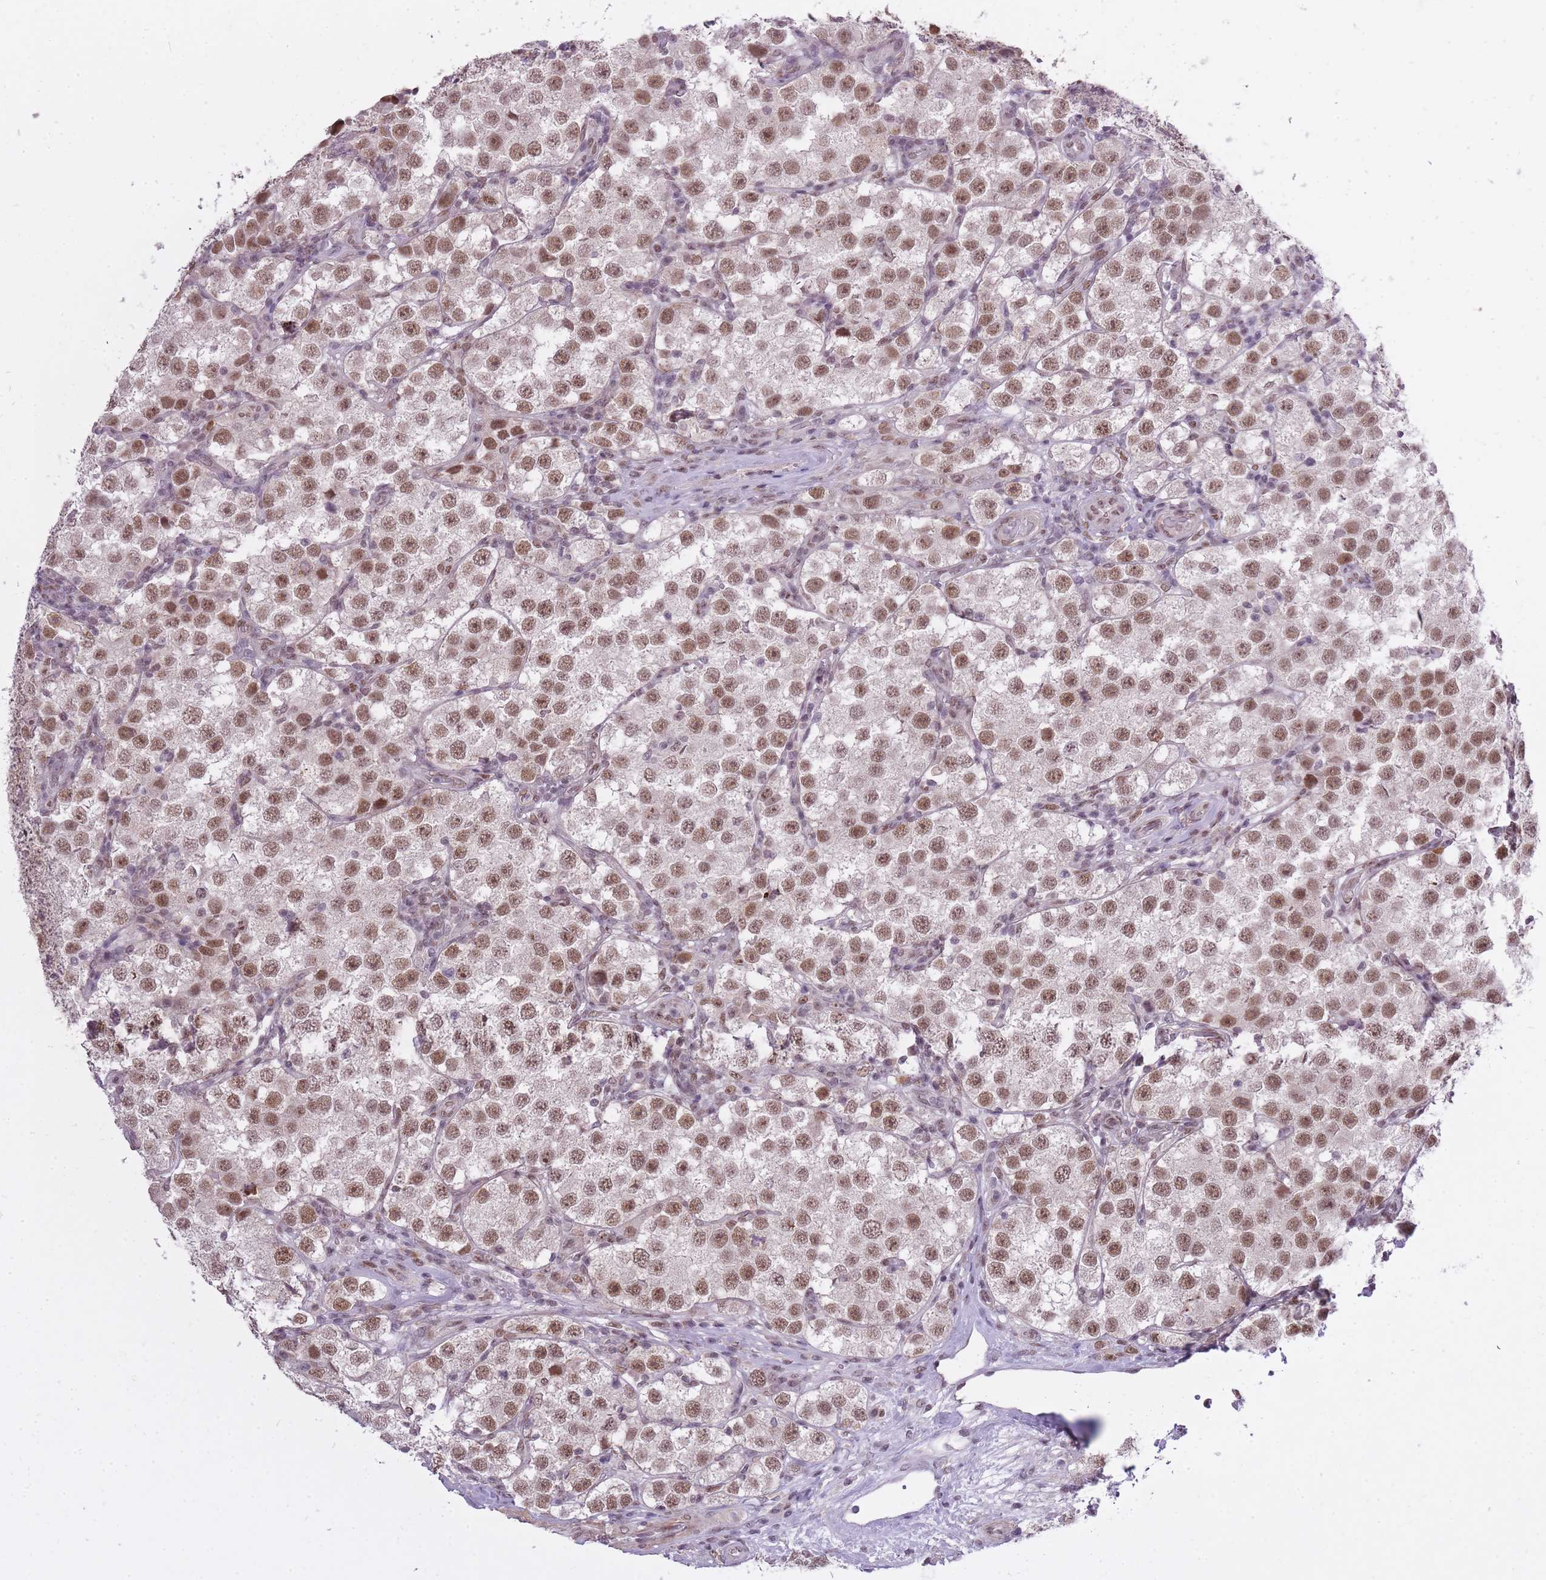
{"staining": {"intensity": "moderate", "quantity": ">75%", "location": "nuclear"}, "tissue": "testis cancer", "cell_type": "Tumor cells", "image_type": "cancer", "snomed": [{"axis": "morphology", "description": "Seminoma, NOS"}, {"axis": "topography", "description": "Testis"}], "caption": "IHC histopathology image of human testis seminoma stained for a protein (brown), which demonstrates medium levels of moderate nuclear expression in approximately >75% of tumor cells.", "gene": "TIGD1", "patient": {"sex": "male", "age": 37}}